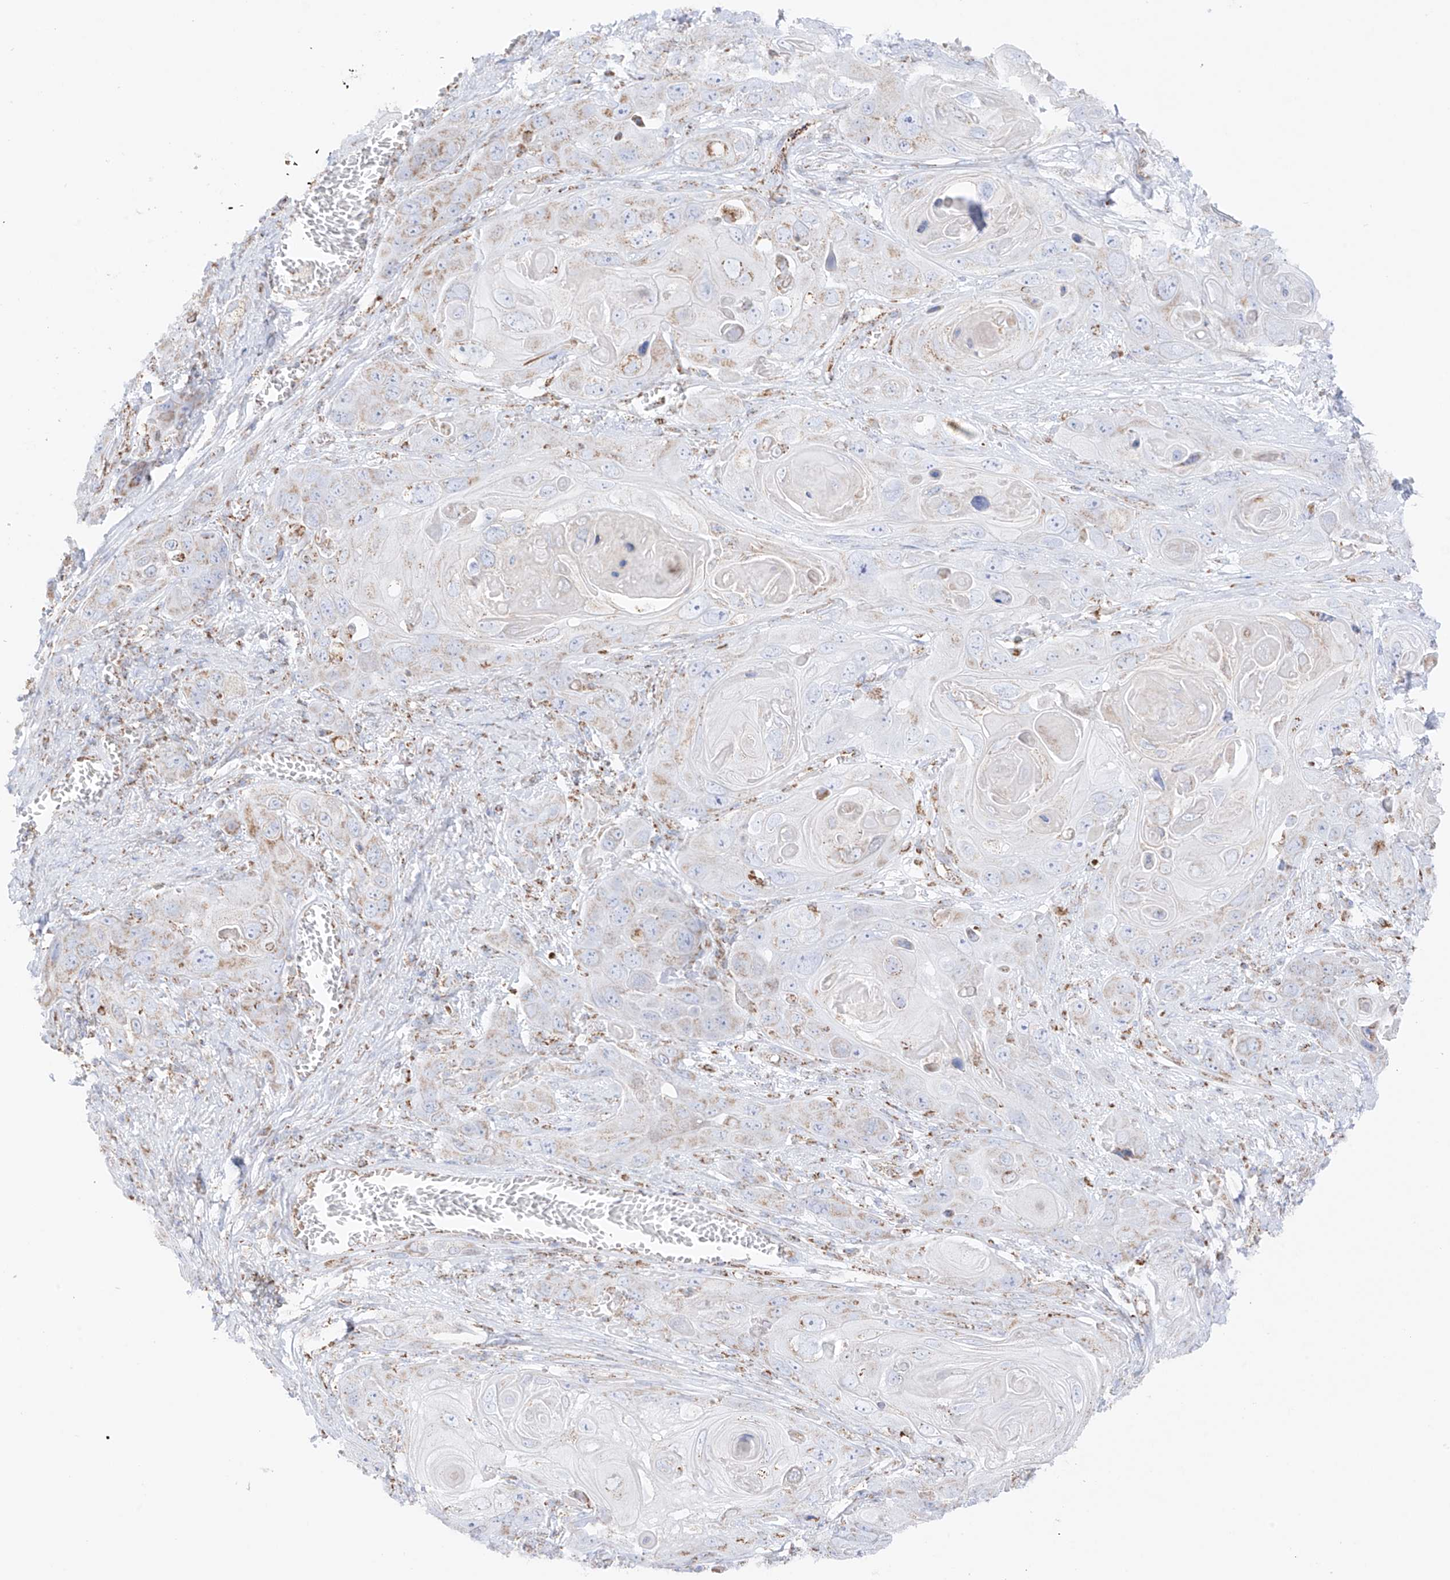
{"staining": {"intensity": "weak", "quantity": "<25%", "location": "cytoplasmic/membranous"}, "tissue": "skin cancer", "cell_type": "Tumor cells", "image_type": "cancer", "snomed": [{"axis": "morphology", "description": "Squamous cell carcinoma, NOS"}, {"axis": "topography", "description": "Skin"}], "caption": "IHC of skin squamous cell carcinoma demonstrates no staining in tumor cells. Nuclei are stained in blue.", "gene": "XKR3", "patient": {"sex": "male", "age": 55}}